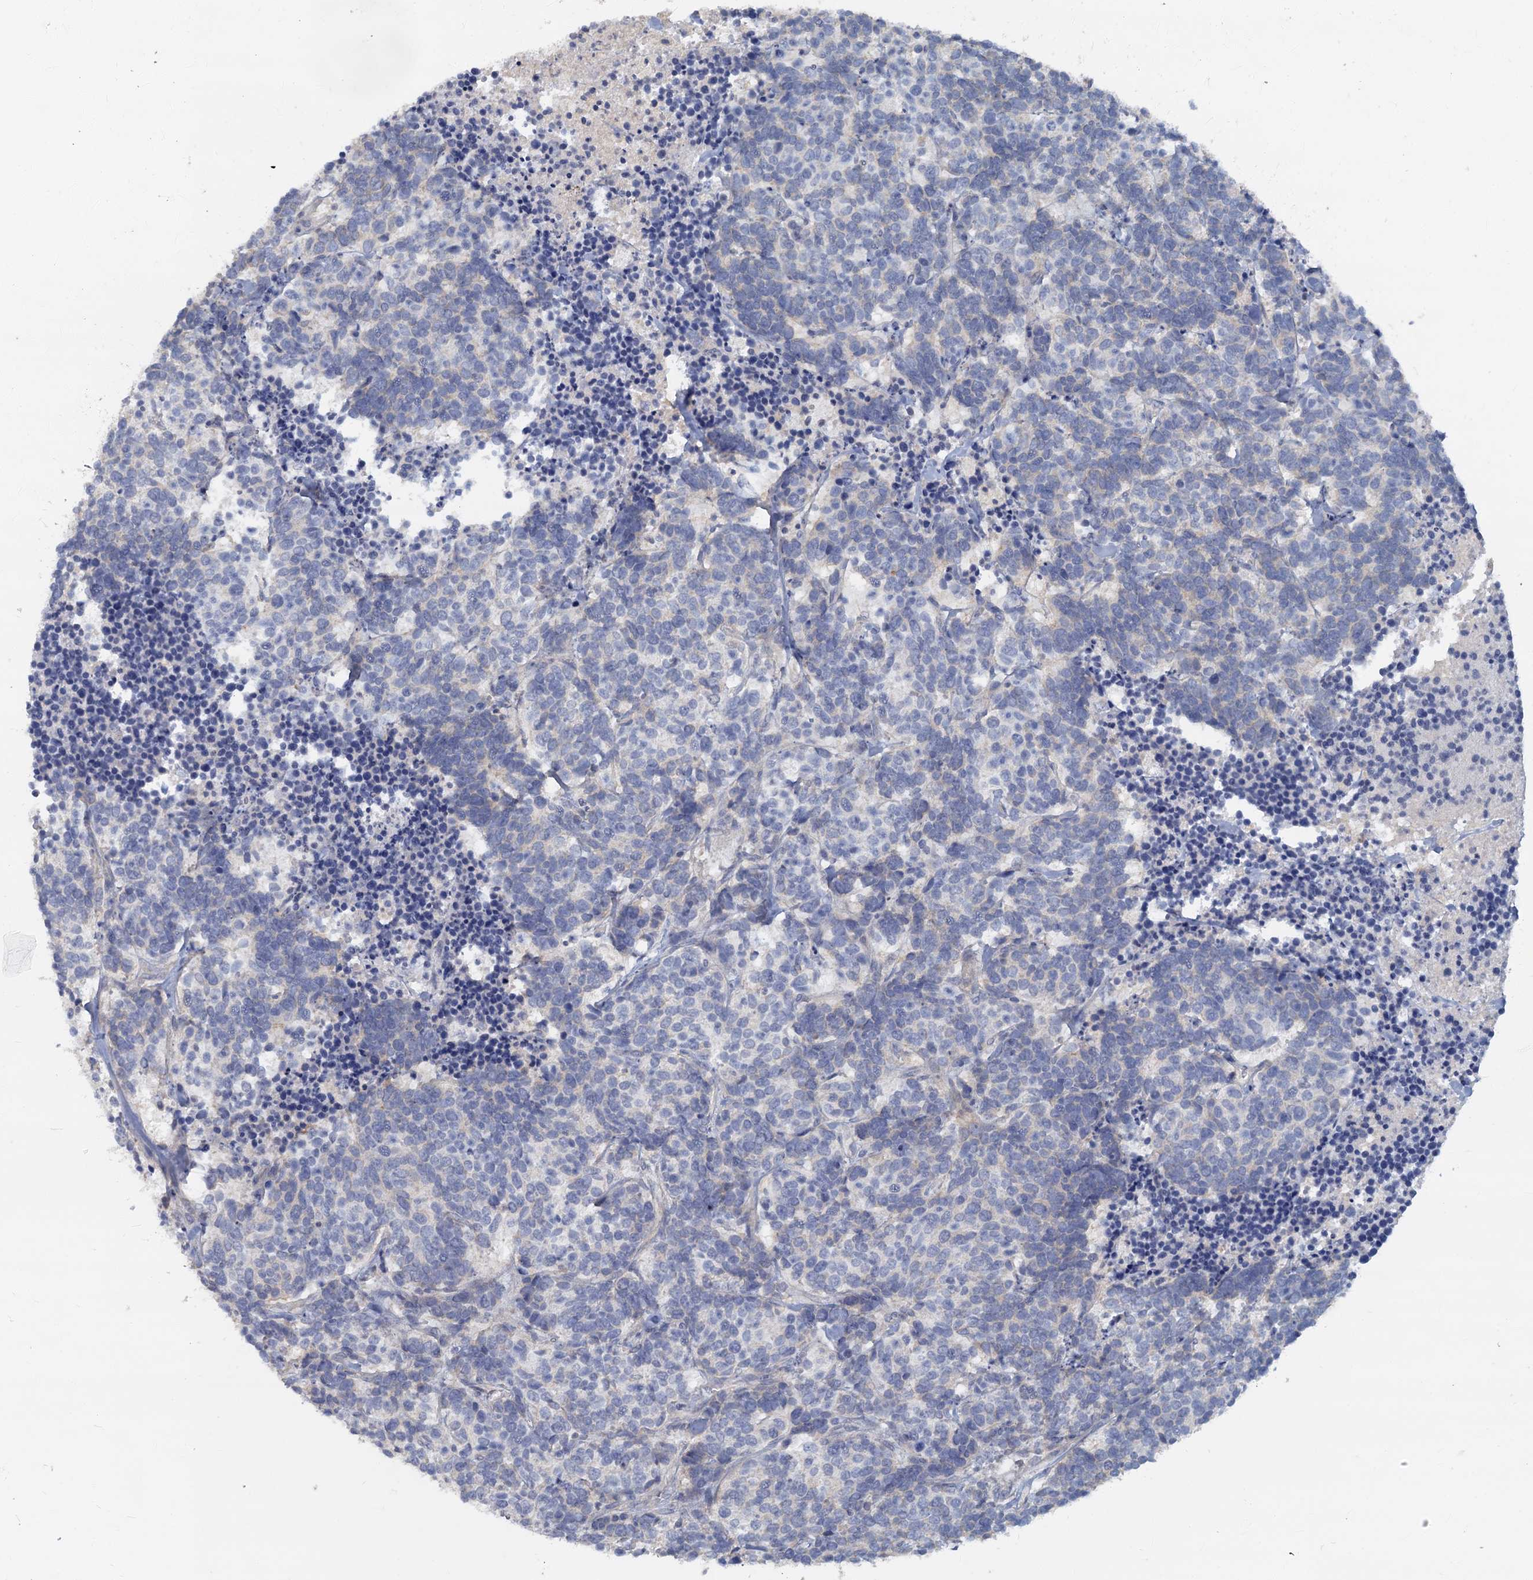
{"staining": {"intensity": "negative", "quantity": "none", "location": "none"}, "tissue": "carcinoid", "cell_type": "Tumor cells", "image_type": "cancer", "snomed": [{"axis": "morphology", "description": "Carcinoma, NOS"}, {"axis": "morphology", "description": "Carcinoid, malignant, NOS"}, {"axis": "topography", "description": "Urinary bladder"}], "caption": "Human carcinoma stained for a protein using IHC displays no expression in tumor cells.", "gene": "ACSM3", "patient": {"sex": "male", "age": 57}}